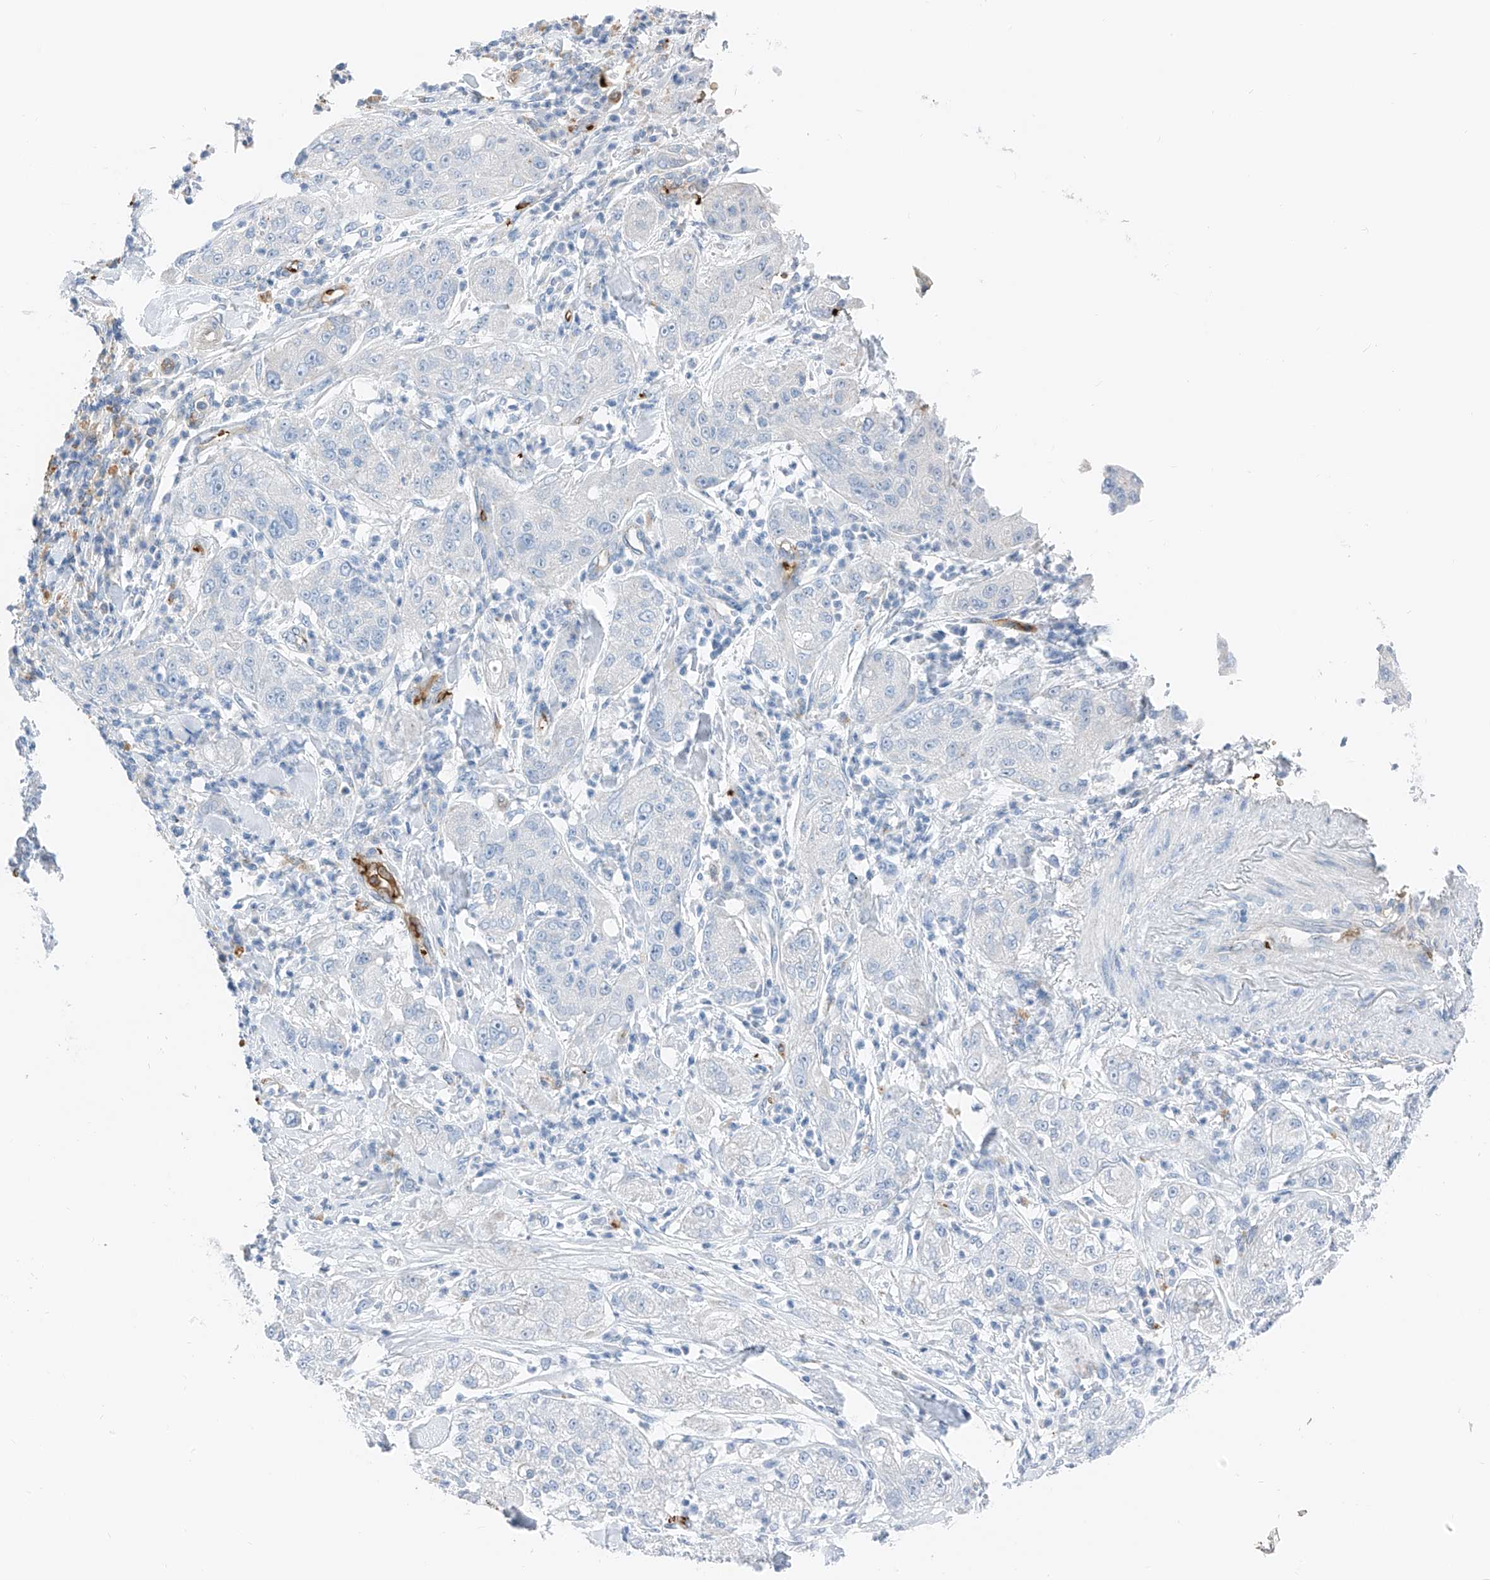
{"staining": {"intensity": "negative", "quantity": "none", "location": "none"}, "tissue": "pancreatic cancer", "cell_type": "Tumor cells", "image_type": "cancer", "snomed": [{"axis": "morphology", "description": "Adenocarcinoma, NOS"}, {"axis": "topography", "description": "Pancreas"}], "caption": "This is a micrograph of immunohistochemistry staining of adenocarcinoma (pancreatic), which shows no expression in tumor cells.", "gene": "PRSS23", "patient": {"sex": "female", "age": 78}}